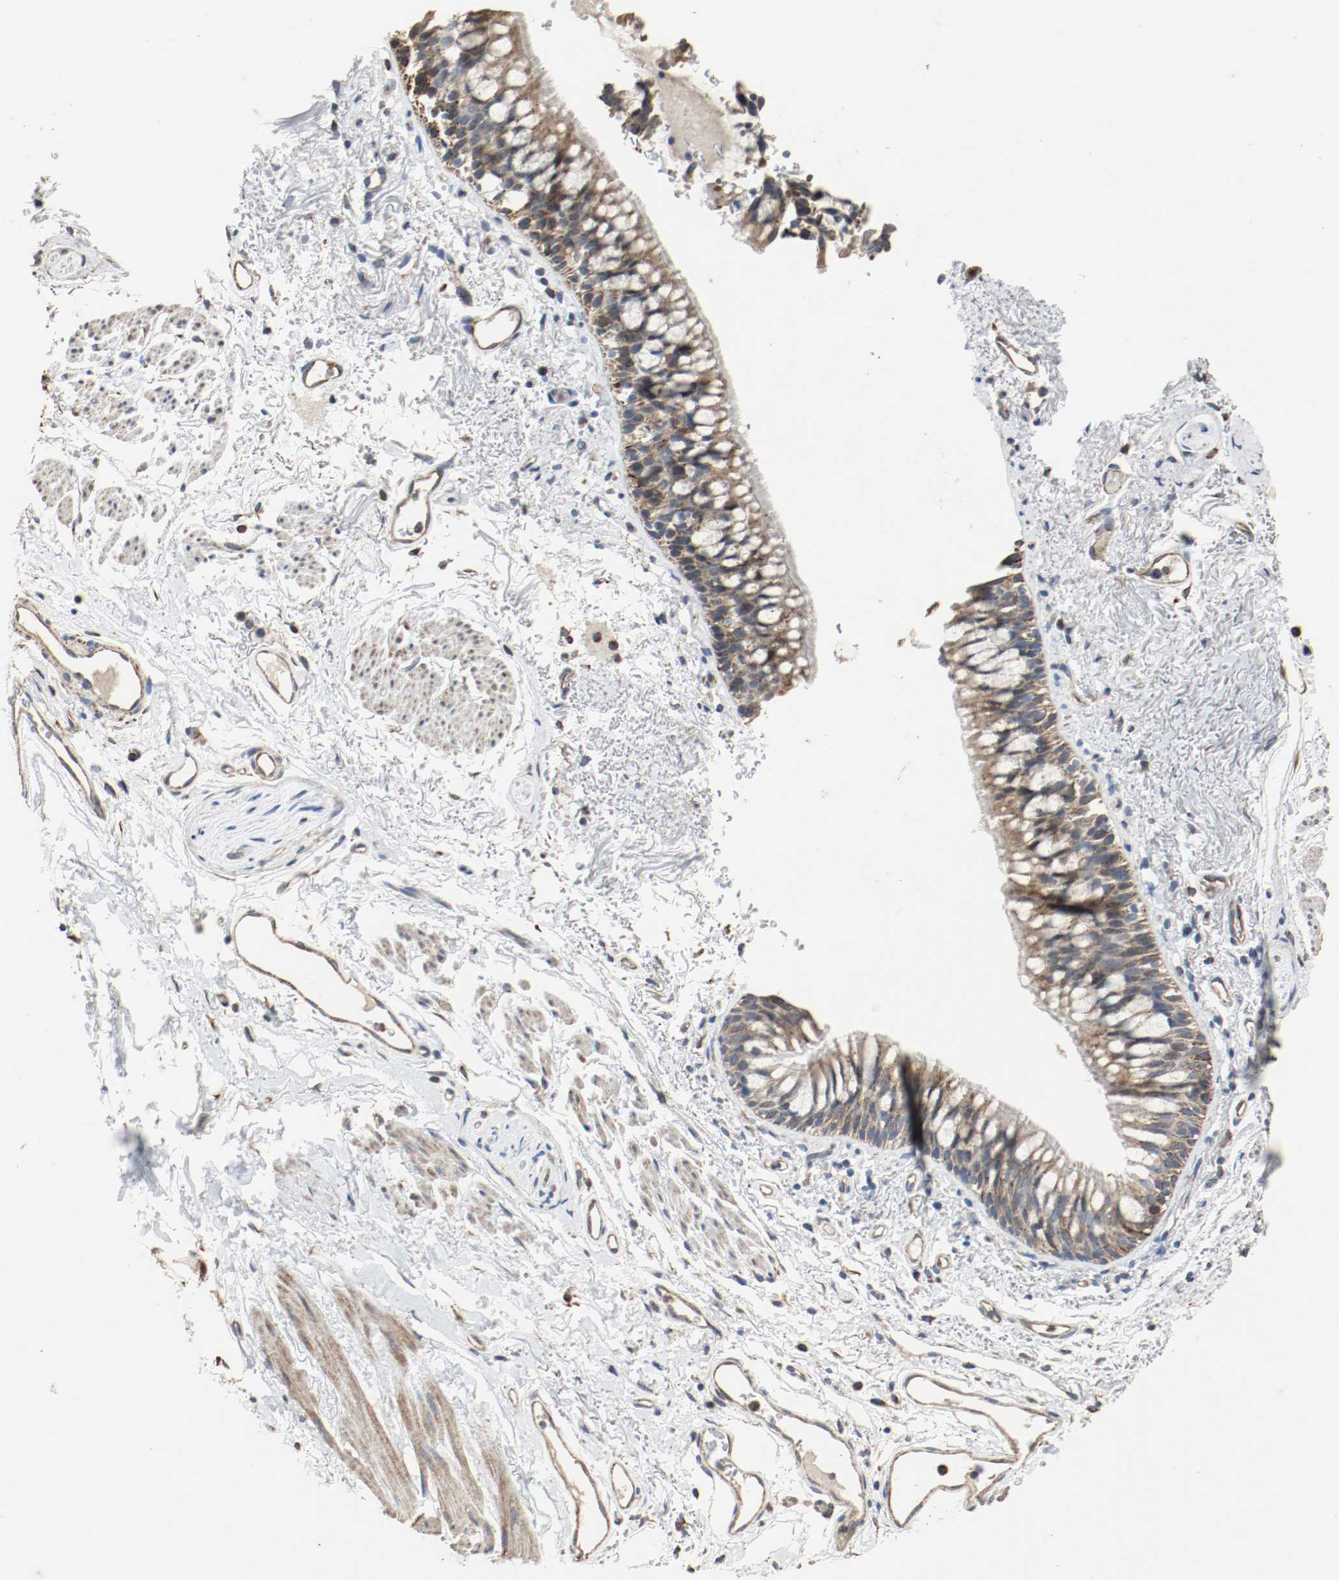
{"staining": {"intensity": "moderate", "quantity": ">75%", "location": "cytoplasmic/membranous"}, "tissue": "bronchus", "cell_type": "Respiratory epithelial cells", "image_type": "normal", "snomed": [{"axis": "morphology", "description": "Normal tissue, NOS"}, {"axis": "topography", "description": "Bronchus"}], "caption": "Moderate cytoplasmic/membranous expression is seen in approximately >75% of respiratory epithelial cells in unremarkable bronchus. (Stains: DAB in brown, nuclei in blue, Microscopy: brightfield microscopy at high magnification).", "gene": "ALDH4A1", "patient": {"sex": "female", "age": 73}}